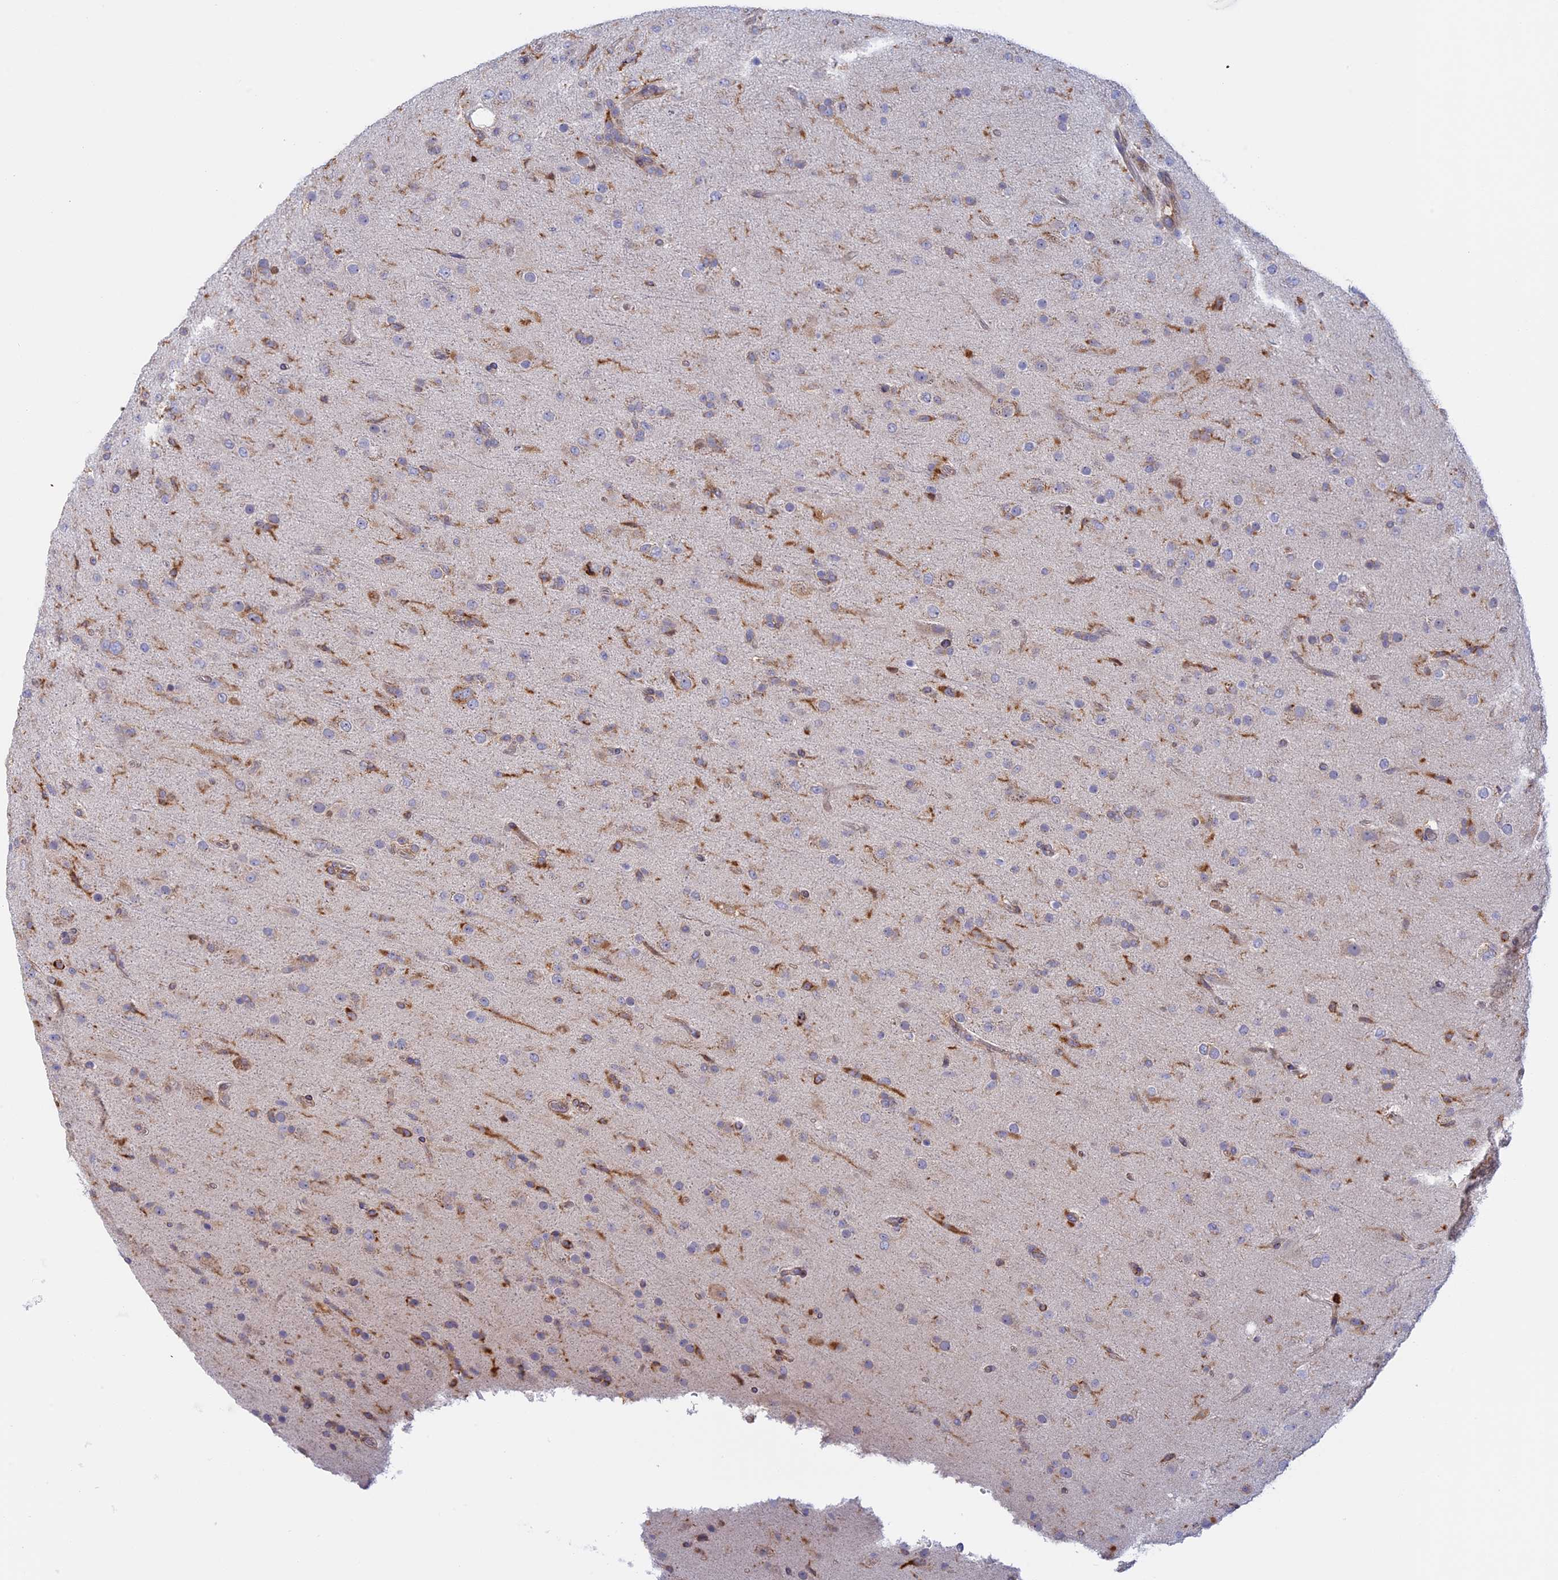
{"staining": {"intensity": "weak", "quantity": "<25%", "location": "cytoplasmic/membranous"}, "tissue": "glioma", "cell_type": "Tumor cells", "image_type": "cancer", "snomed": [{"axis": "morphology", "description": "Glioma, malignant, Low grade"}, {"axis": "topography", "description": "Brain"}], "caption": "Immunohistochemistry (IHC) image of neoplastic tissue: human glioma stained with DAB (3,3'-diaminobenzidine) reveals no significant protein staining in tumor cells.", "gene": "GMIP", "patient": {"sex": "male", "age": 65}}